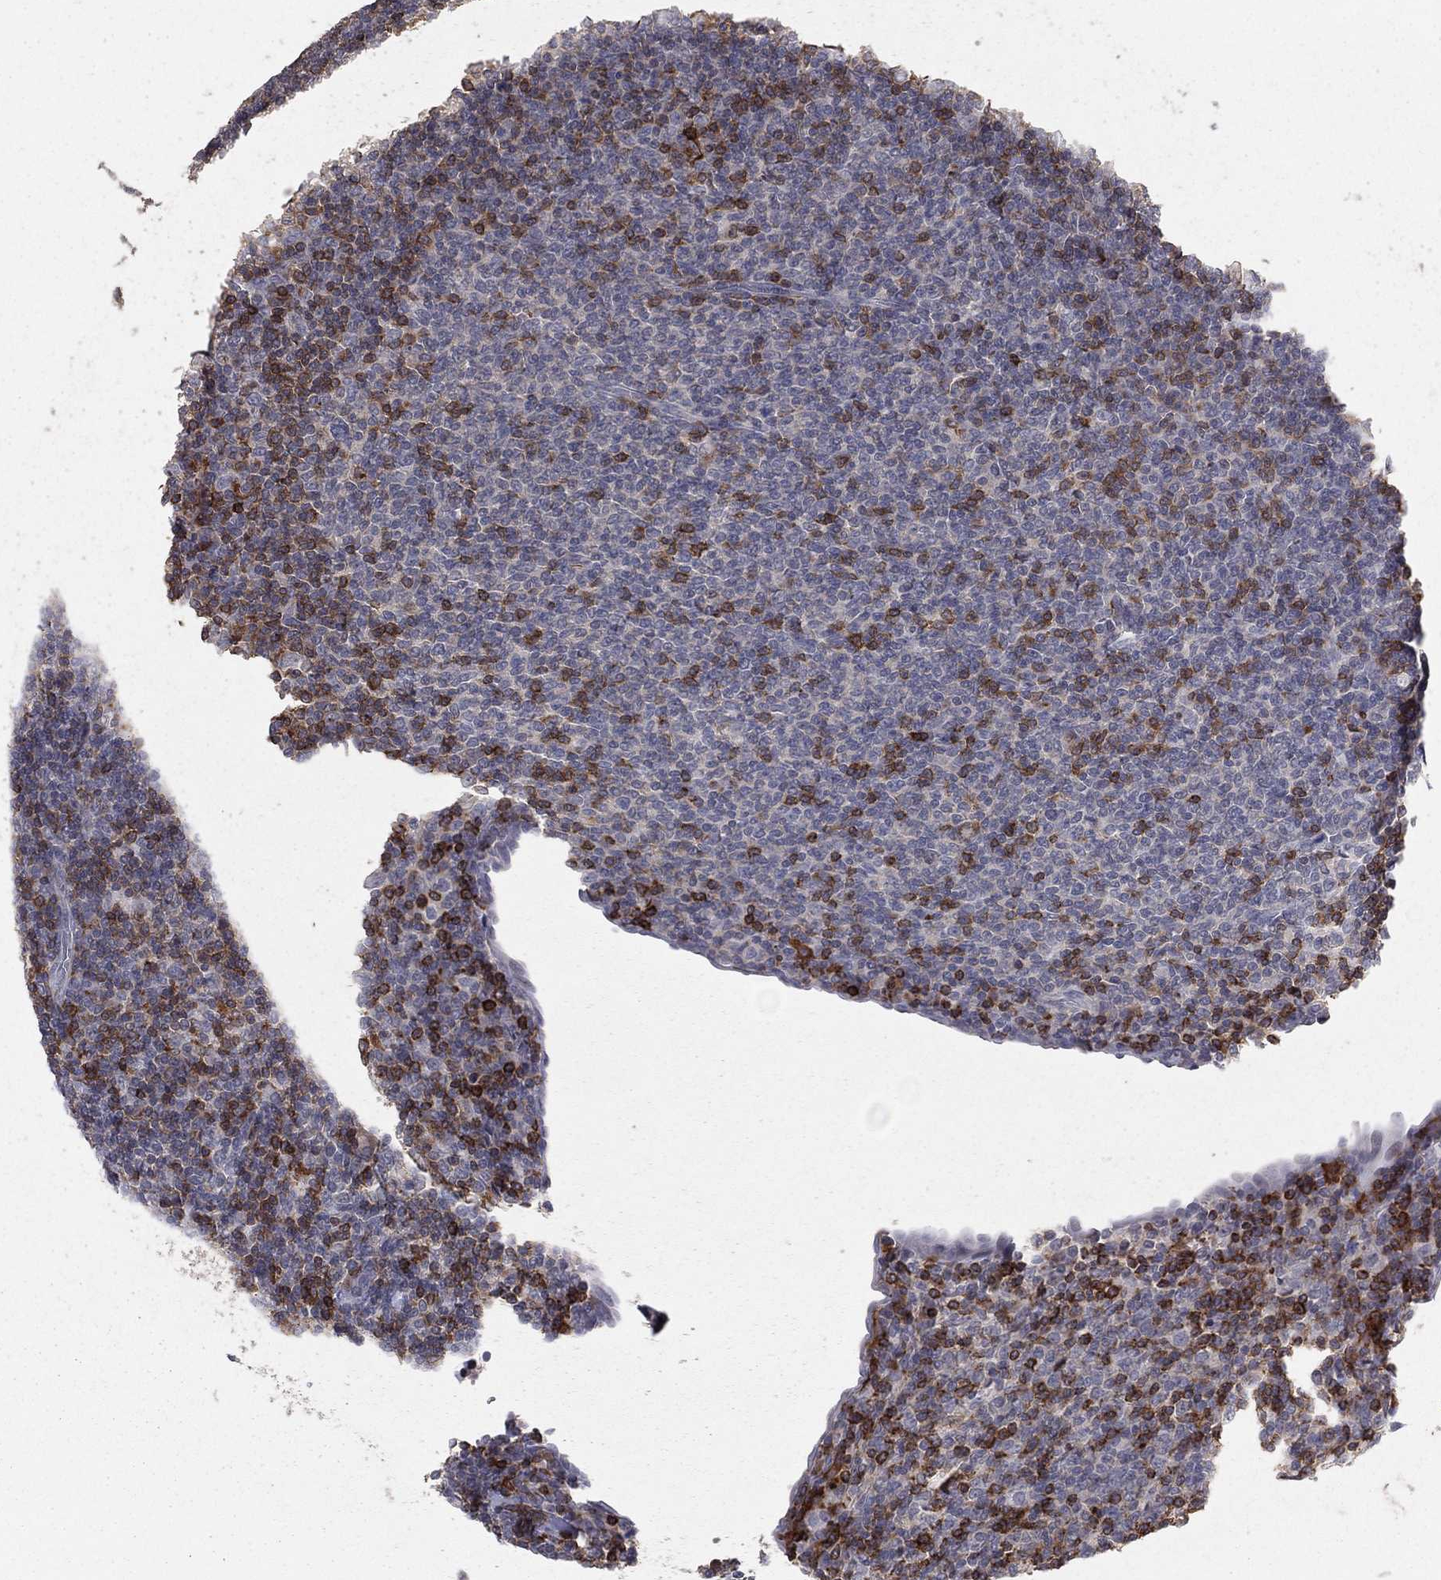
{"staining": {"intensity": "weak", "quantity": "<25%", "location": "cytoplasmic/membranous"}, "tissue": "lymphoma", "cell_type": "Tumor cells", "image_type": "cancer", "snomed": [{"axis": "morphology", "description": "Malignant lymphoma, non-Hodgkin's type, Low grade"}, {"axis": "topography", "description": "Lymph node"}], "caption": "High magnification brightfield microscopy of lymphoma stained with DAB (brown) and counterstained with hematoxylin (blue): tumor cells show no significant staining. (DAB (3,3'-diaminobenzidine) IHC with hematoxylin counter stain).", "gene": "PSTPIP1", "patient": {"sex": "male", "age": 52}}